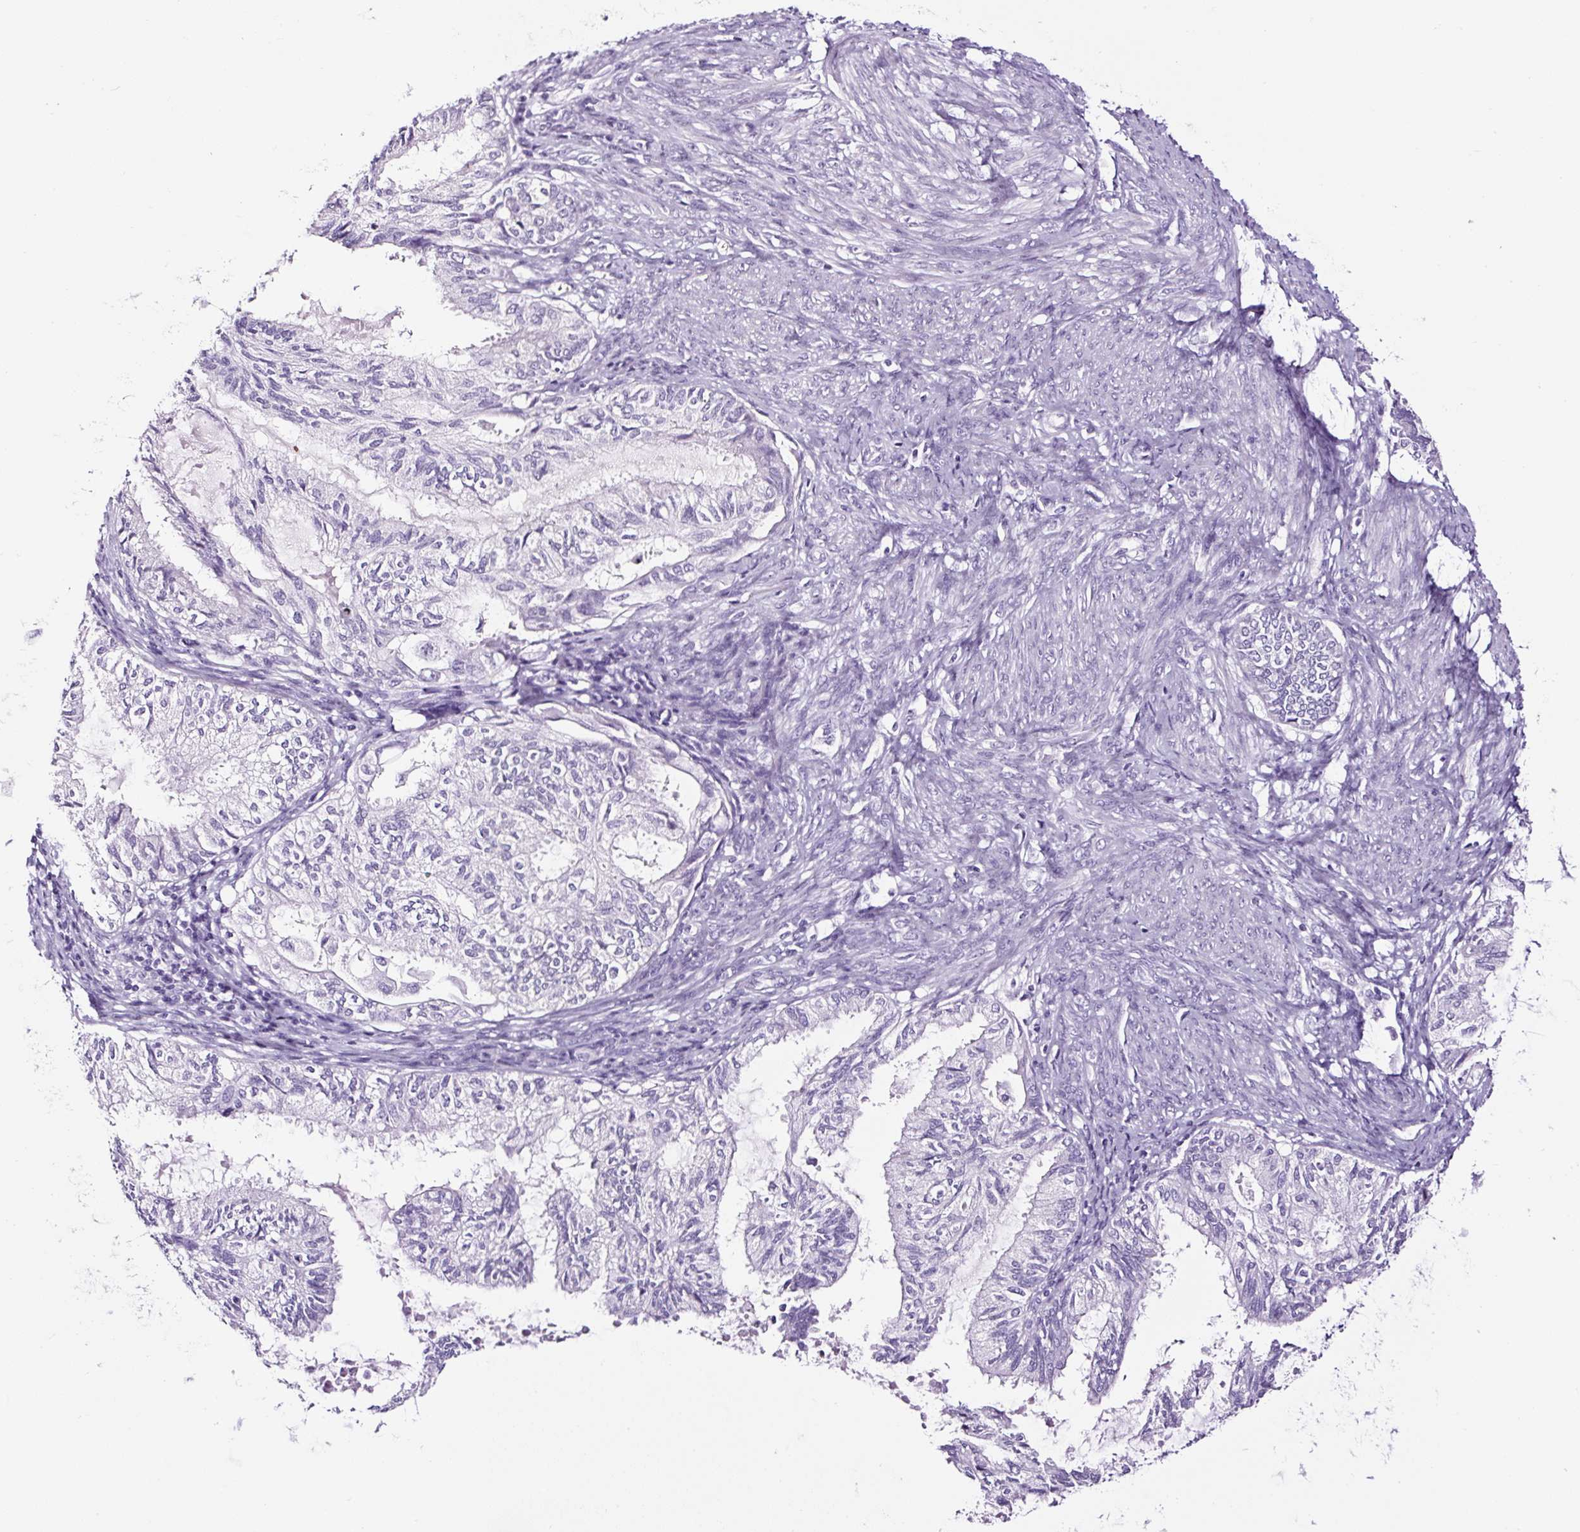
{"staining": {"intensity": "negative", "quantity": "none", "location": "none"}, "tissue": "cervical cancer", "cell_type": "Tumor cells", "image_type": "cancer", "snomed": [{"axis": "morphology", "description": "Normal tissue, NOS"}, {"axis": "morphology", "description": "Adenocarcinoma, NOS"}, {"axis": "topography", "description": "Cervix"}, {"axis": "topography", "description": "Endometrium"}], "caption": "Human adenocarcinoma (cervical) stained for a protein using immunohistochemistry (IHC) reveals no staining in tumor cells.", "gene": "NPHS2", "patient": {"sex": "female", "age": 86}}